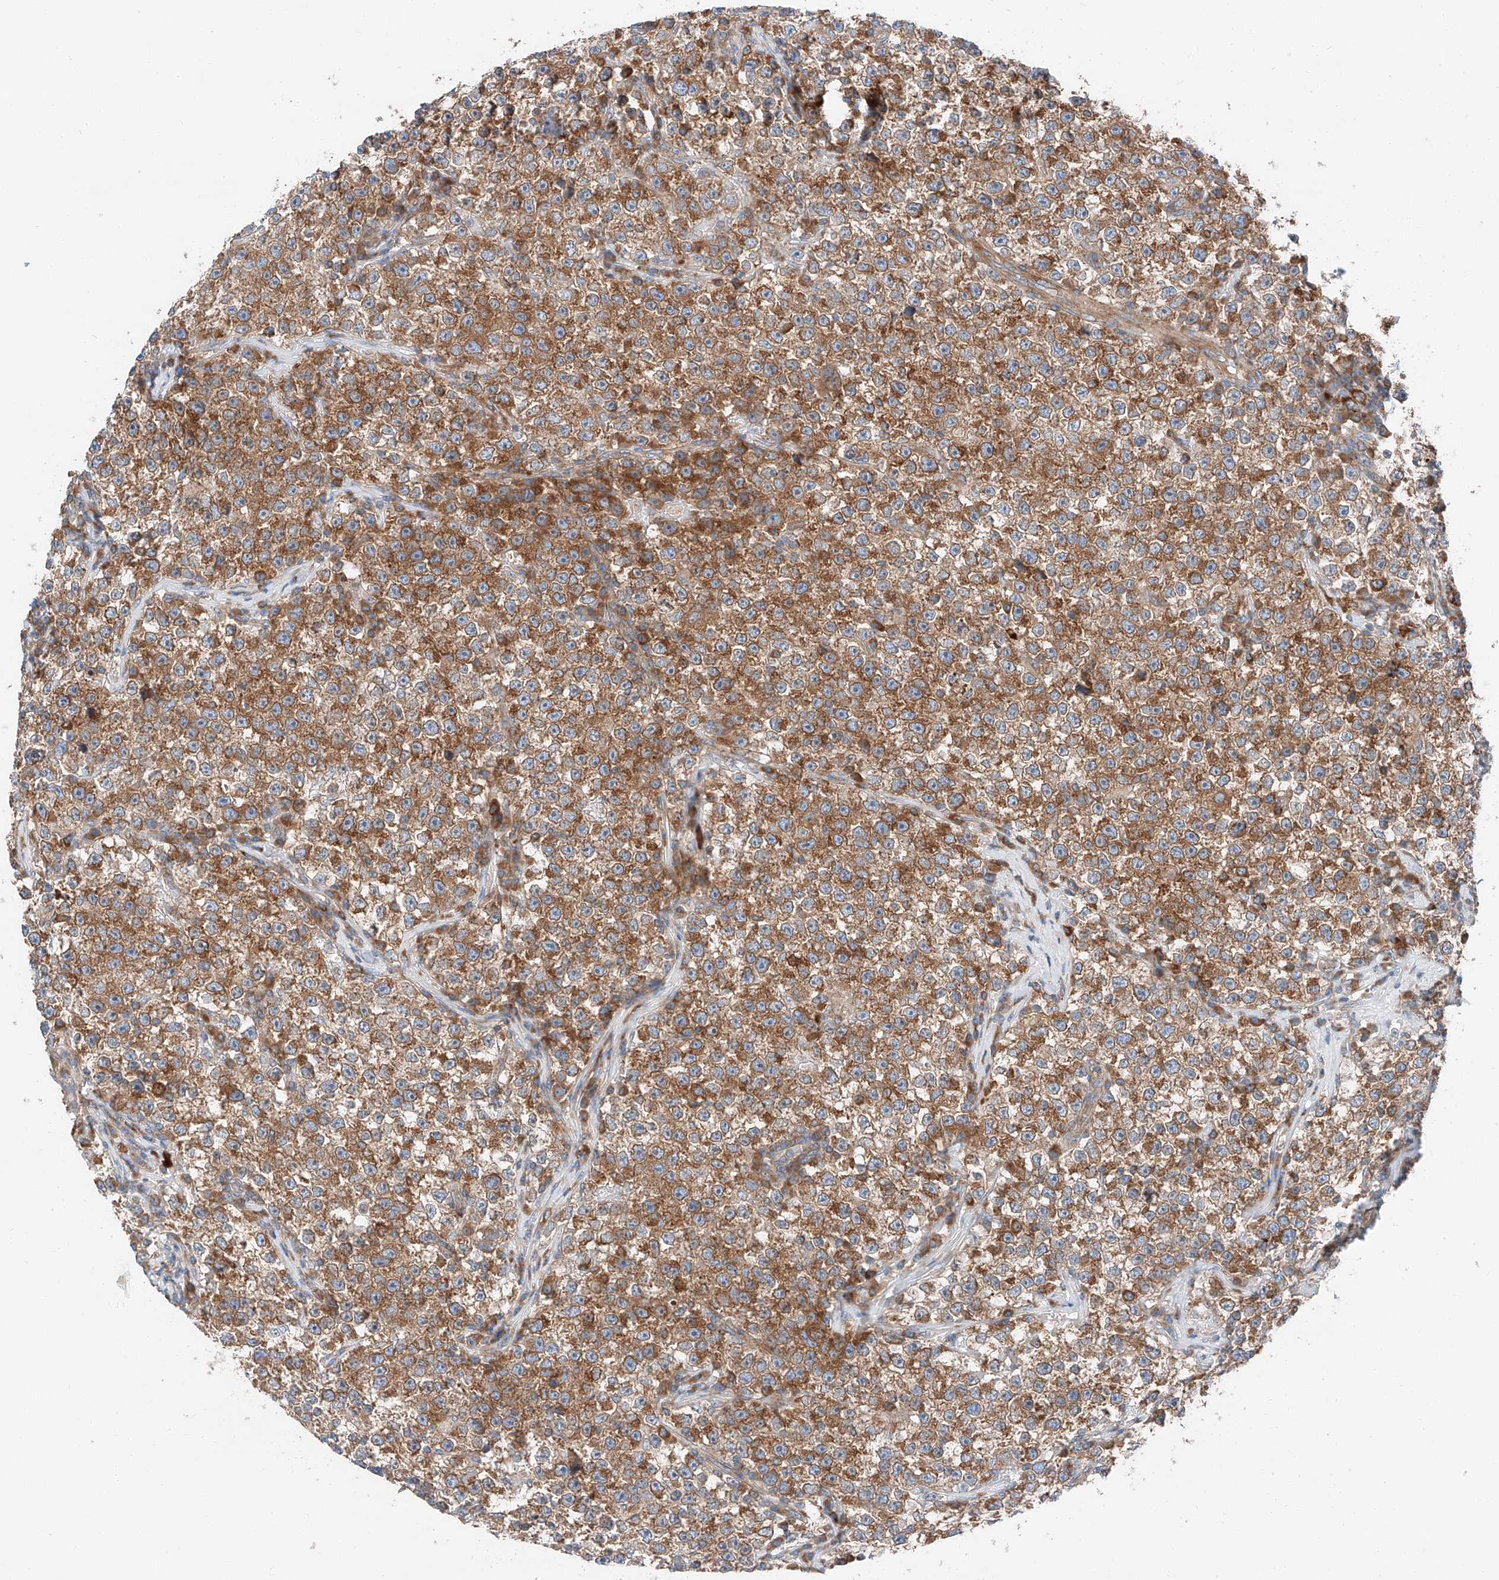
{"staining": {"intensity": "strong", "quantity": ">75%", "location": "cytoplasmic/membranous"}, "tissue": "testis cancer", "cell_type": "Tumor cells", "image_type": "cancer", "snomed": [{"axis": "morphology", "description": "Seminoma, NOS"}, {"axis": "topography", "description": "Testis"}], "caption": "Tumor cells reveal strong cytoplasmic/membranous staining in approximately >75% of cells in testis cancer.", "gene": "ZC3H15", "patient": {"sex": "male", "age": 22}}